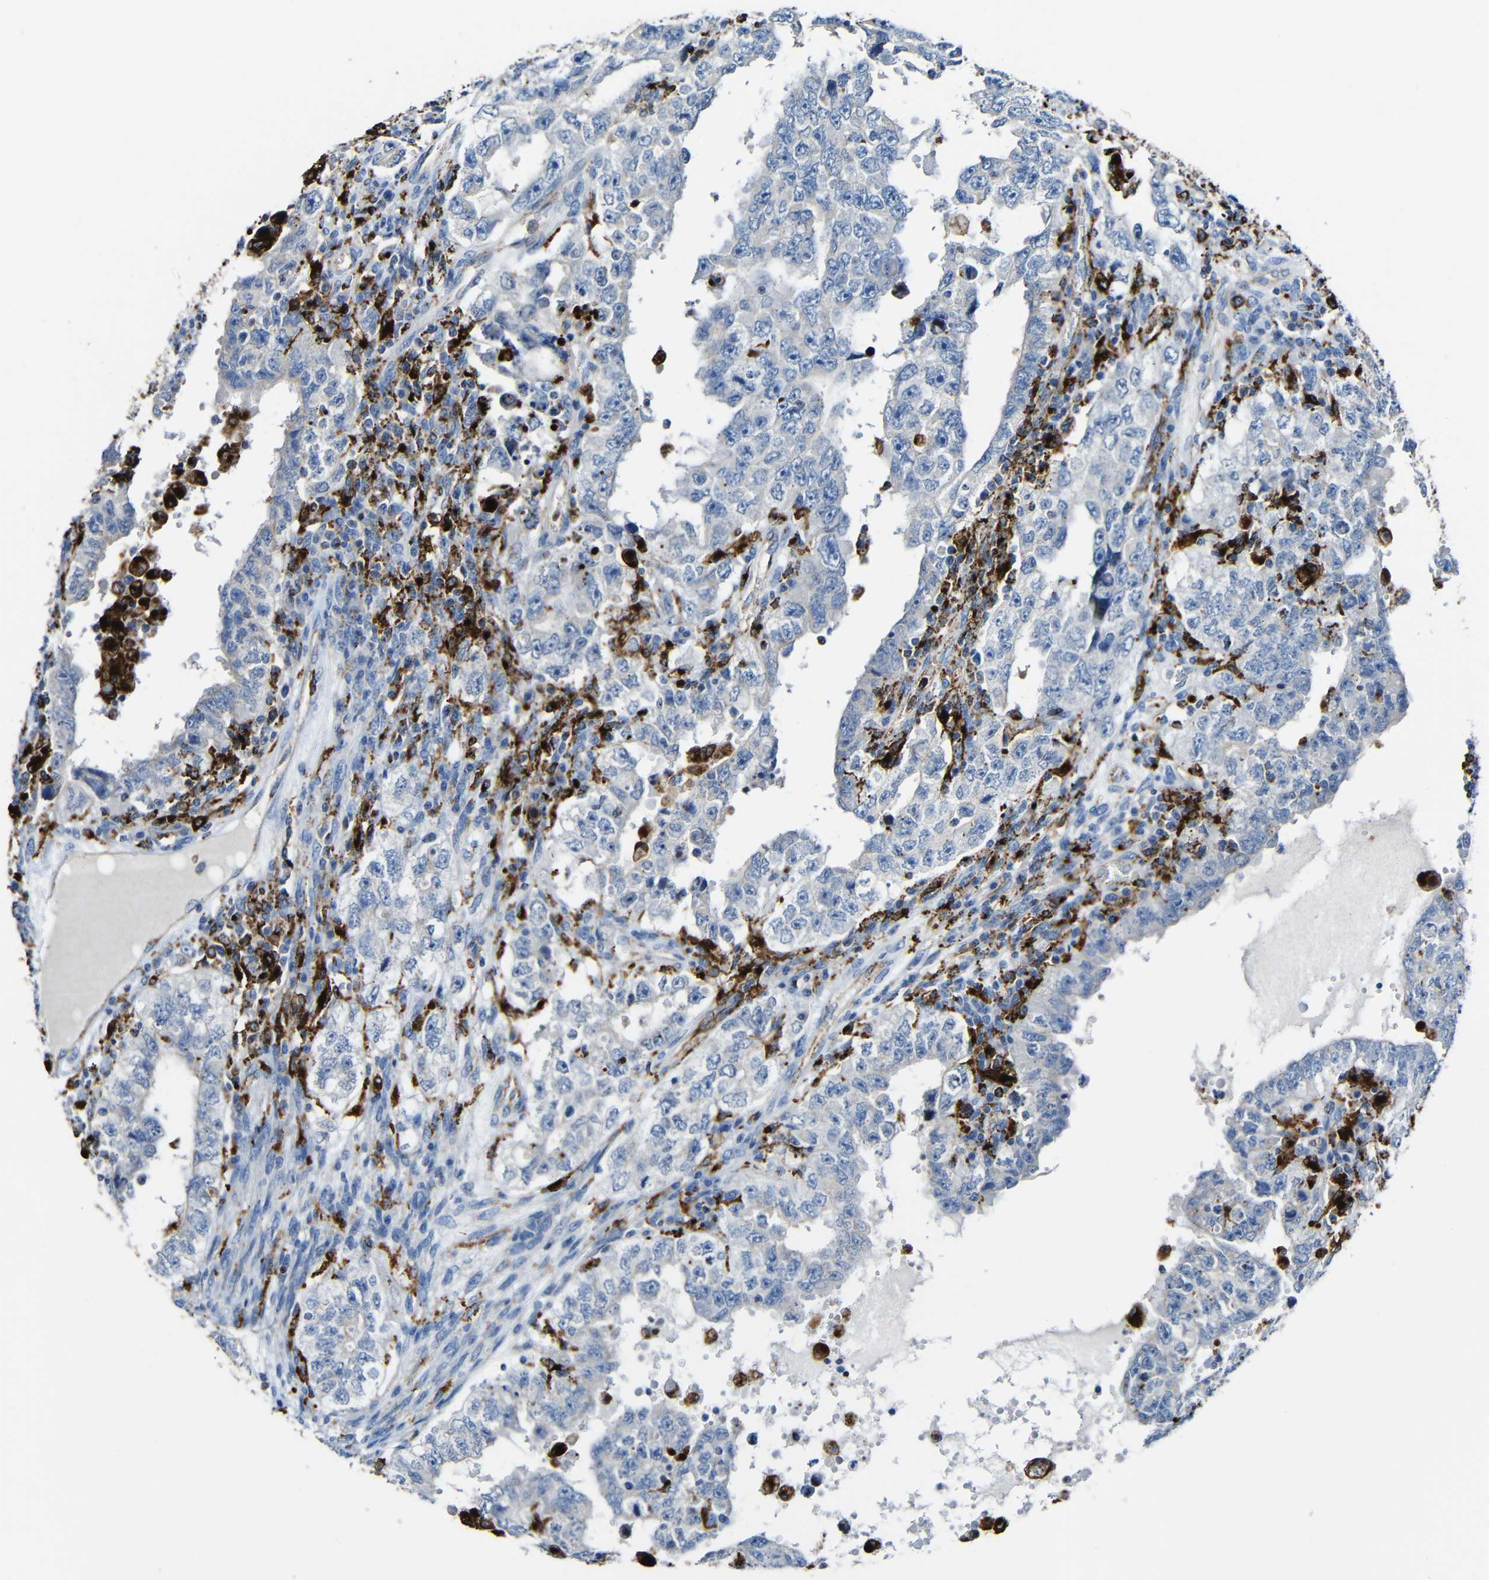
{"staining": {"intensity": "negative", "quantity": "none", "location": "none"}, "tissue": "testis cancer", "cell_type": "Tumor cells", "image_type": "cancer", "snomed": [{"axis": "morphology", "description": "Carcinoma, Embryonal, NOS"}, {"axis": "topography", "description": "Testis"}], "caption": "Immunohistochemistry (IHC) of human testis embryonal carcinoma displays no expression in tumor cells.", "gene": "HLA-DMA", "patient": {"sex": "male", "age": 26}}